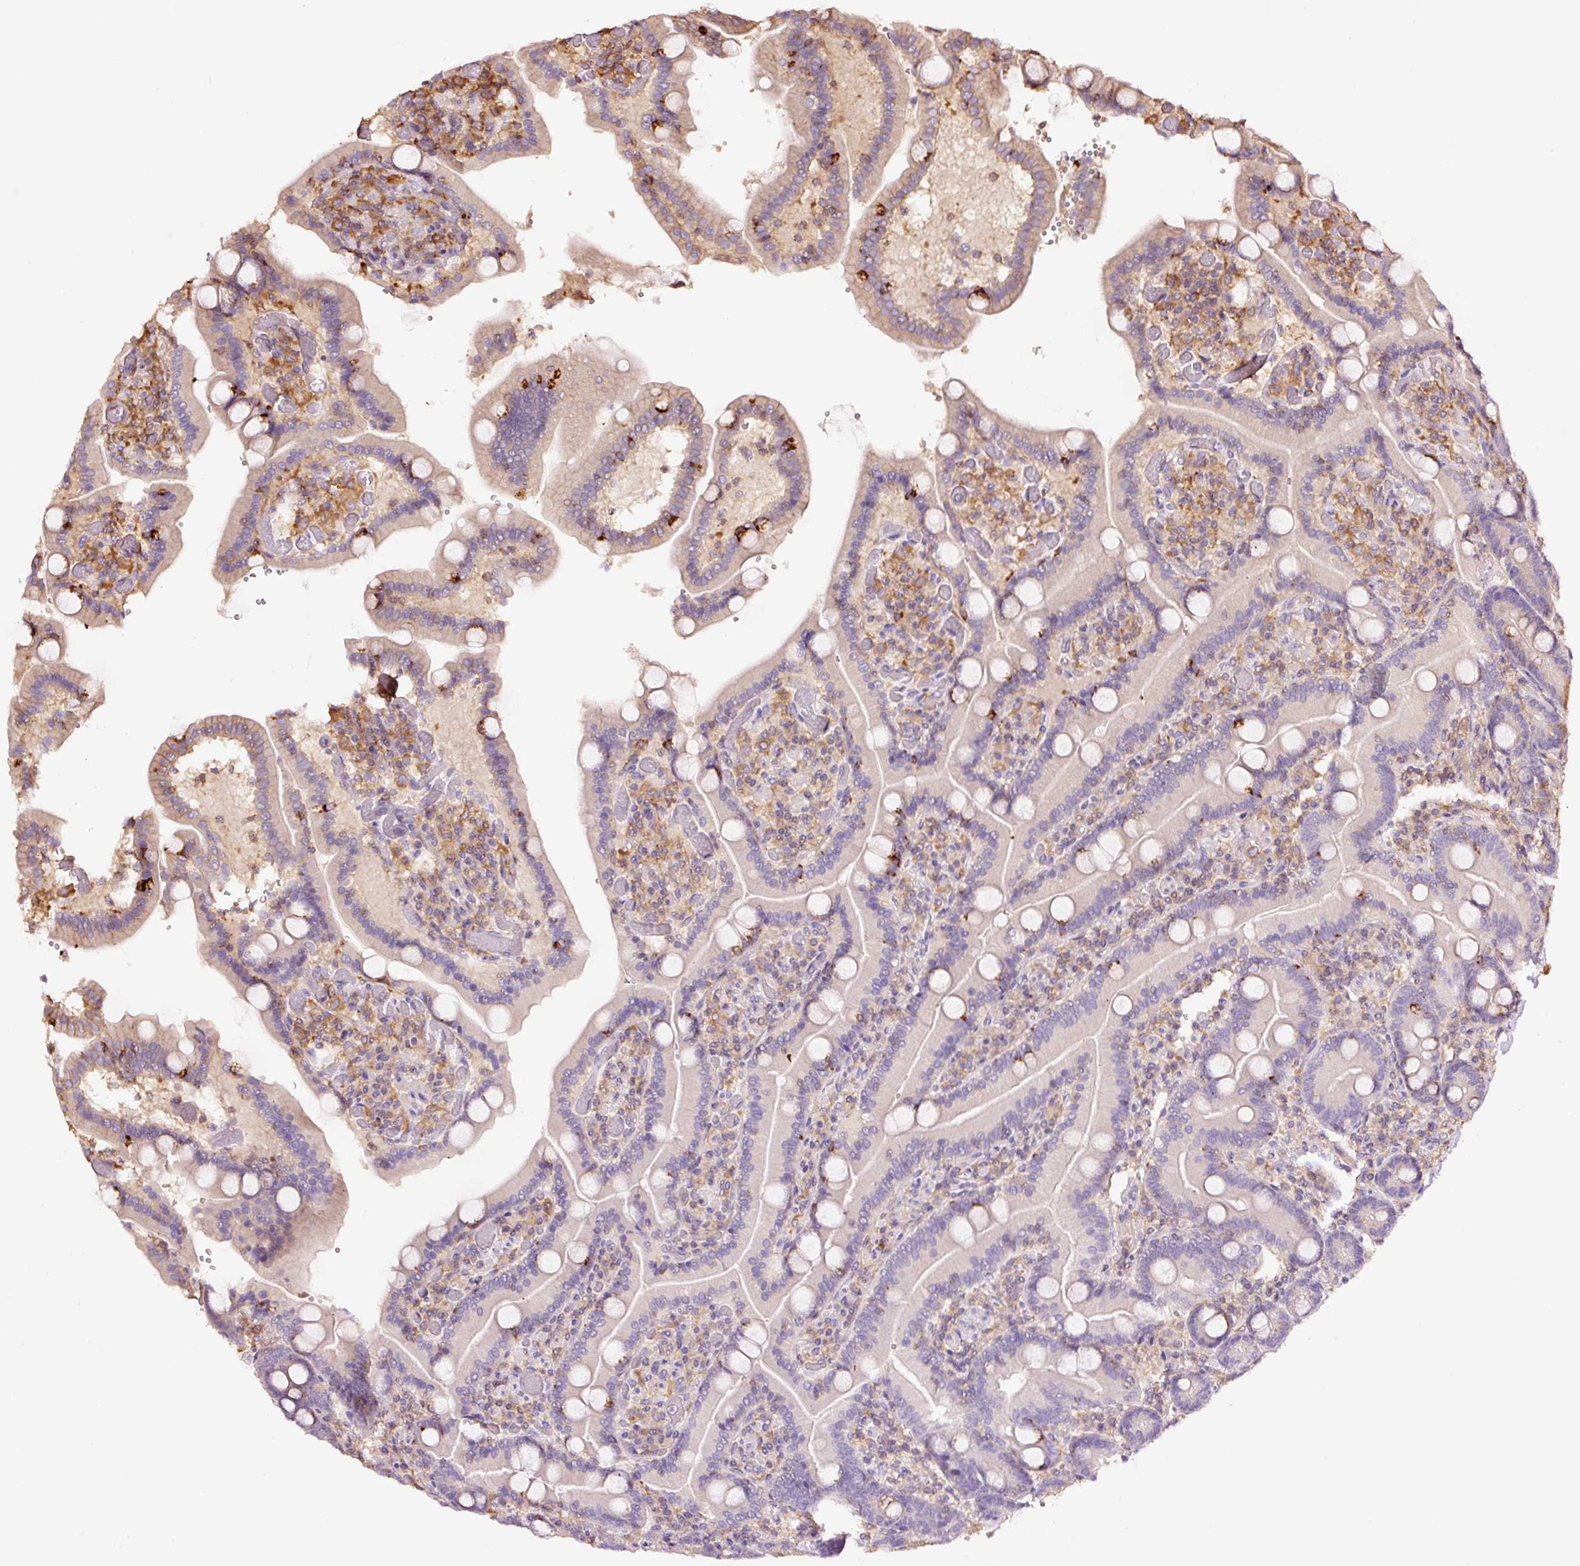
{"staining": {"intensity": "negative", "quantity": "none", "location": "none"}, "tissue": "duodenum", "cell_type": "Glandular cells", "image_type": "normal", "snomed": [{"axis": "morphology", "description": "Normal tissue, NOS"}, {"axis": "topography", "description": "Duodenum"}], "caption": "An immunohistochemistry (IHC) histopathology image of unremarkable duodenum is shown. There is no staining in glandular cells of duodenum.", "gene": "METAP1", "patient": {"sex": "female", "age": 62}}